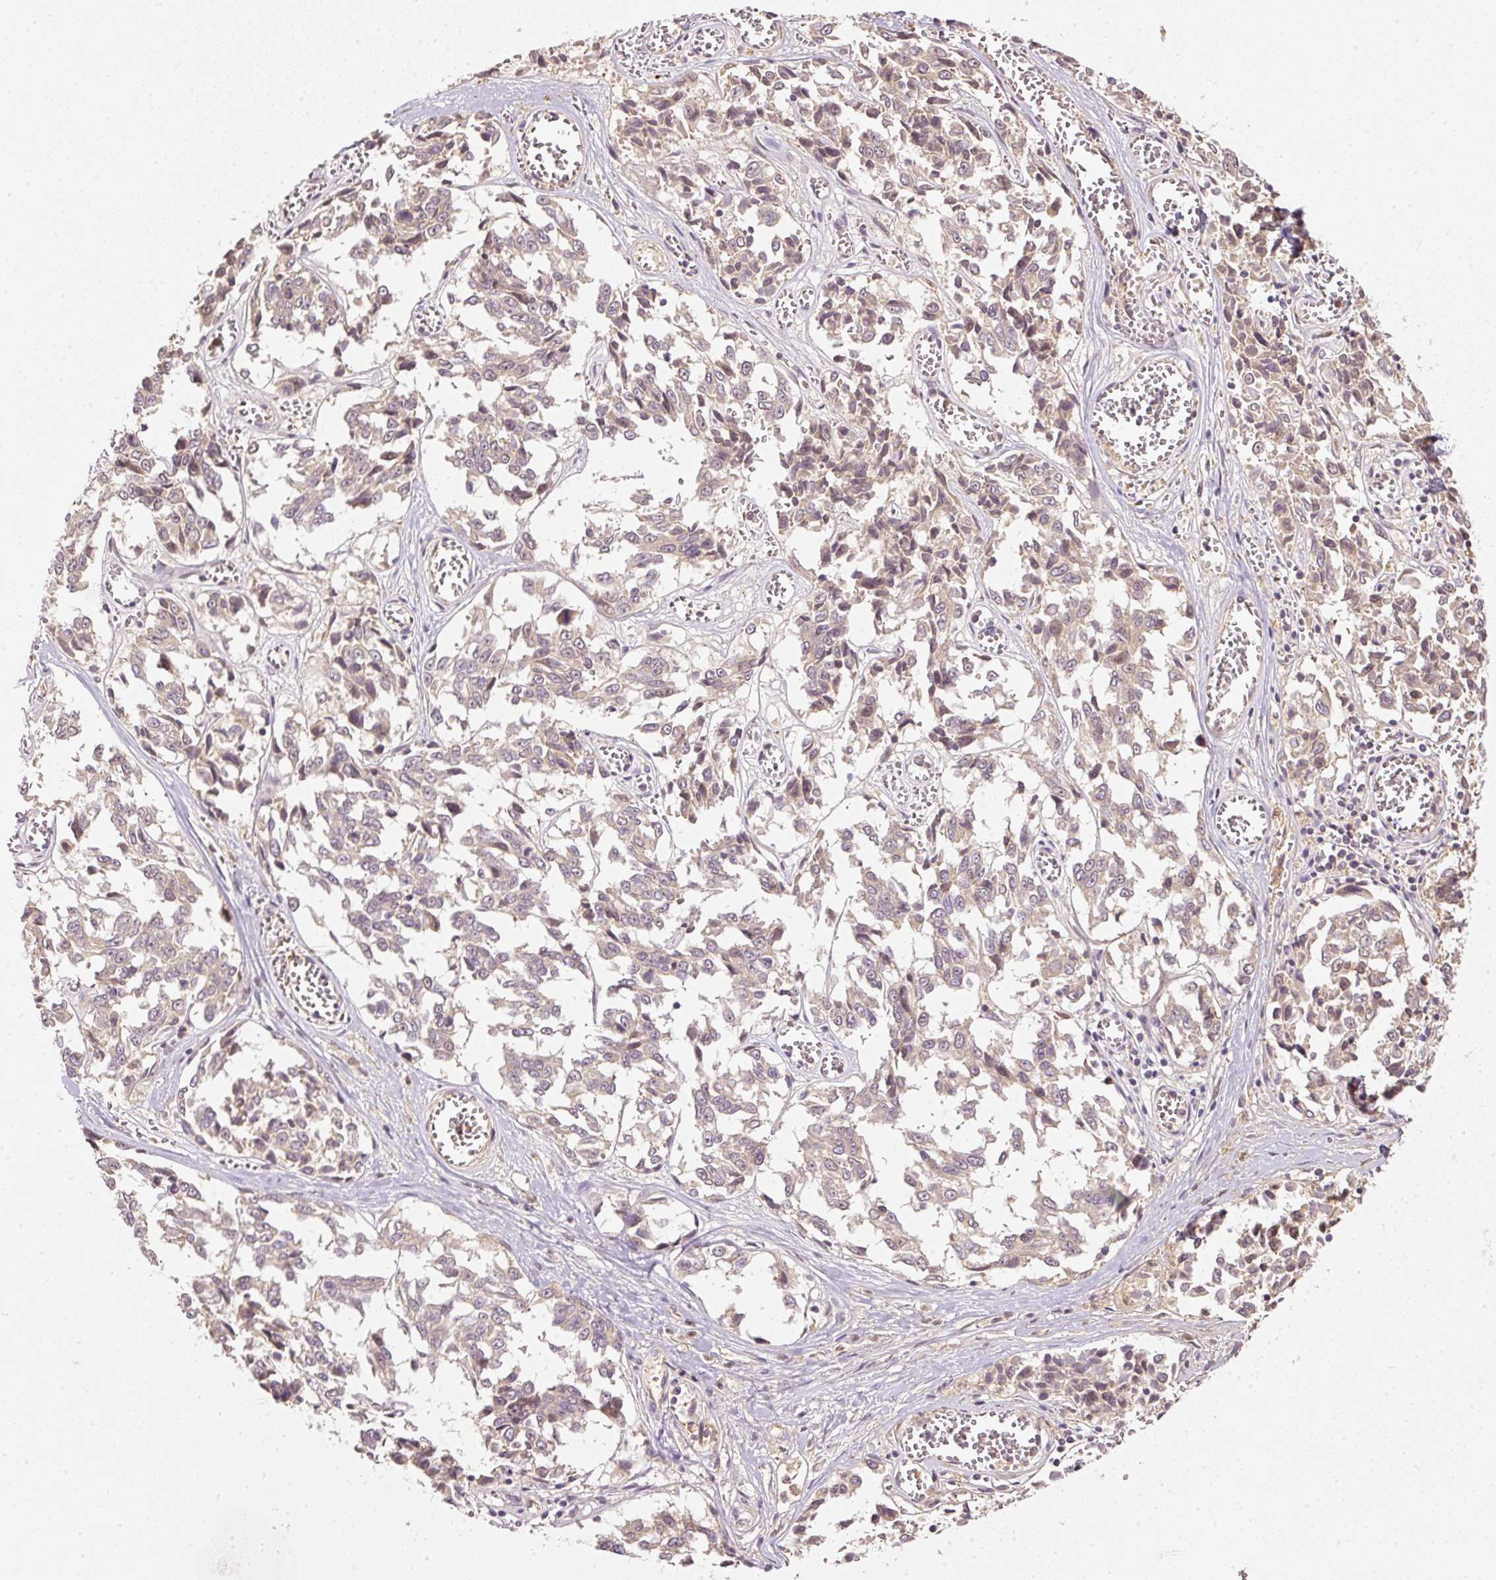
{"staining": {"intensity": "weak", "quantity": "25%-75%", "location": "cytoplasmic/membranous"}, "tissue": "melanoma", "cell_type": "Tumor cells", "image_type": "cancer", "snomed": [{"axis": "morphology", "description": "Malignant melanoma, NOS"}, {"axis": "topography", "description": "Skin"}], "caption": "This micrograph demonstrates melanoma stained with immunohistochemistry to label a protein in brown. The cytoplasmic/membranous of tumor cells show weak positivity for the protein. Nuclei are counter-stained blue.", "gene": "CTTNBP2", "patient": {"sex": "female", "age": 64}}